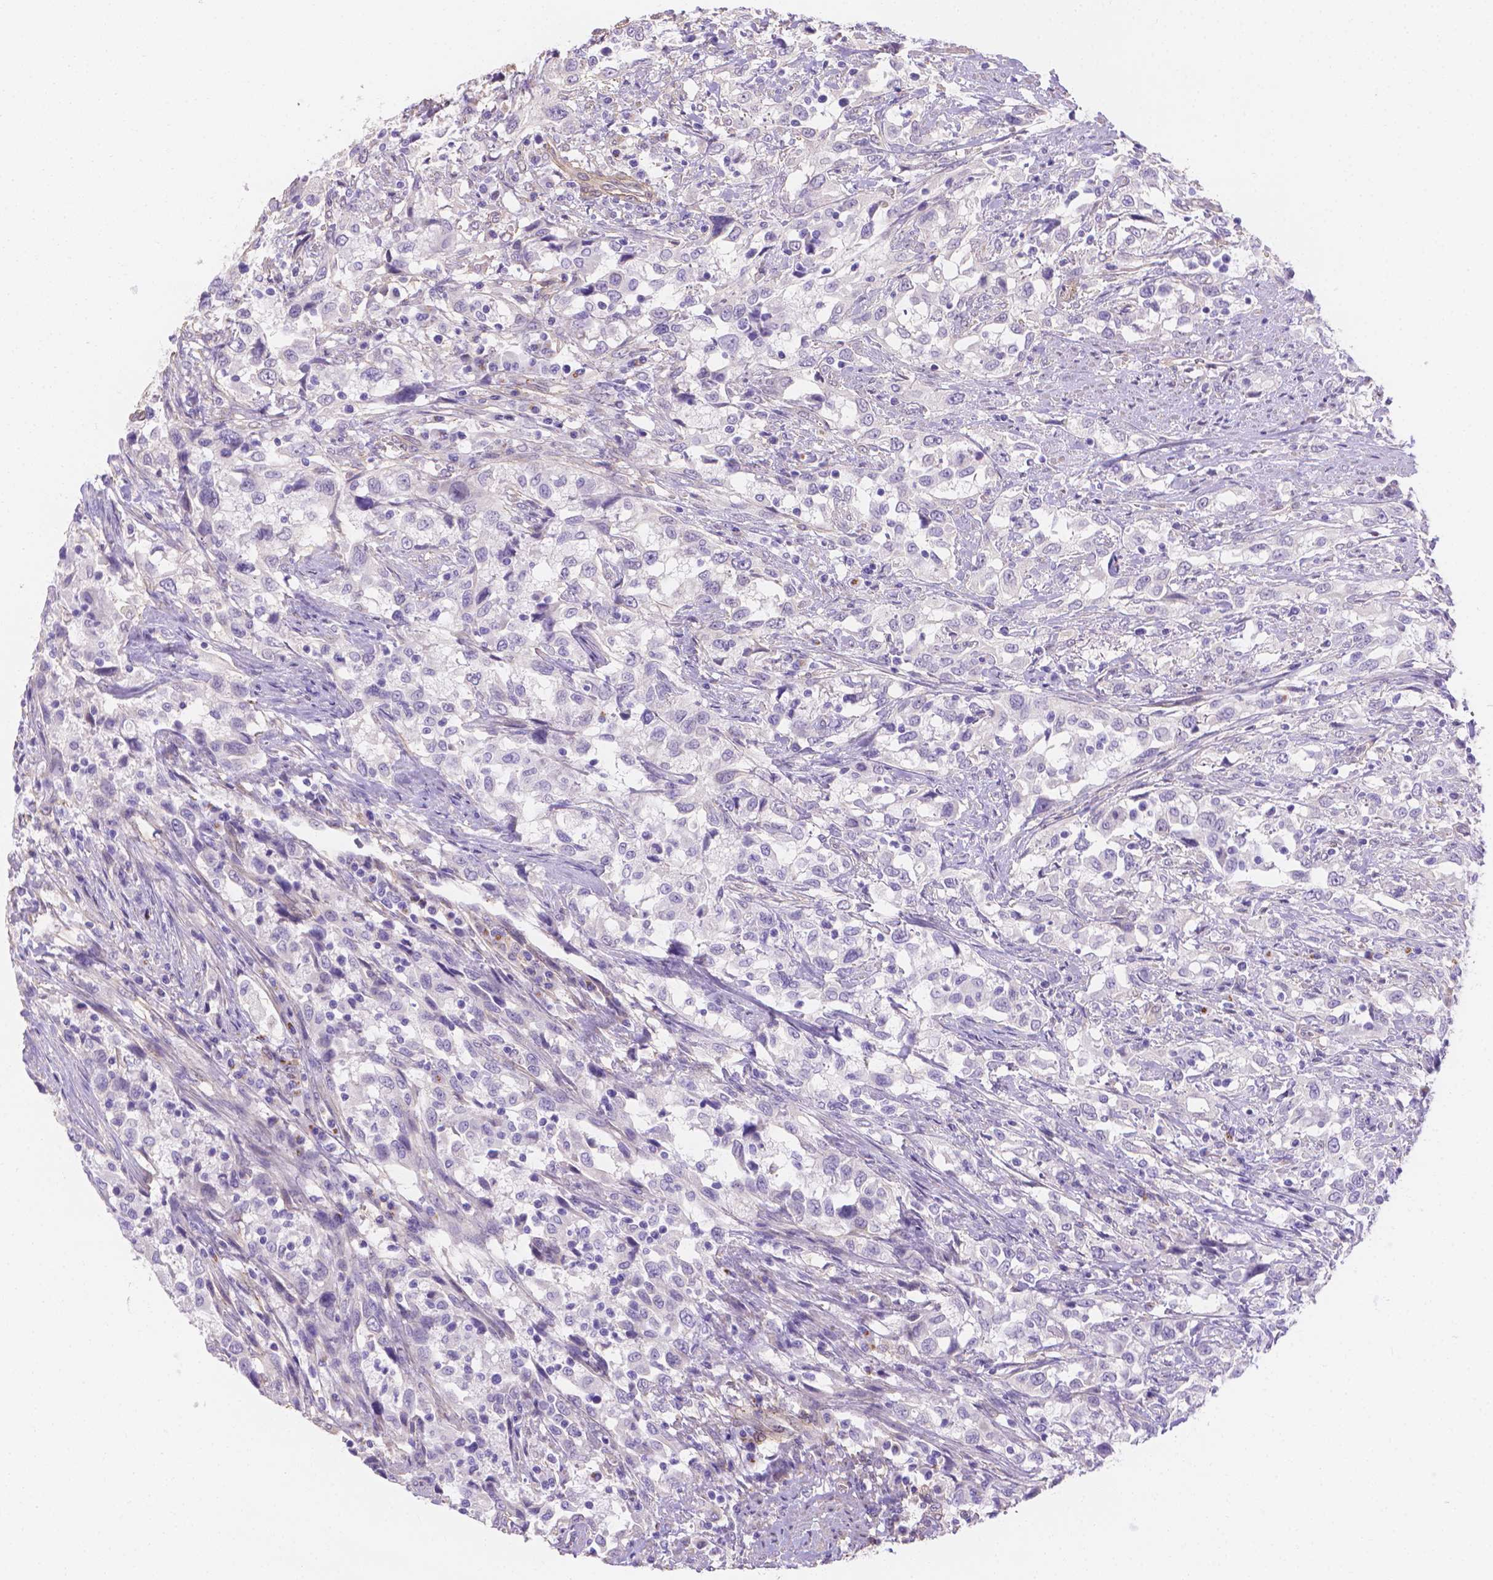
{"staining": {"intensity": "negative", "quantity": "none", "location": "none"}, "tissue": "urothelial cancer", "cell_type": "Tumor cells", "image_type": "cancer", "snomed": [{"axis": "morphology", "description": "Urothelial carcinoma, NOS"}, {"axis": "morphology", "description": "Urothelial carcinoma, High grade"}, {"axis": "topography", "description": "Urinary bladder"}], "caption": "Tumor cells show no significant expression in urothelial carcinoma (high-grade).", "gene": "SLC40A1", "patient": {"sex": "female", "age": 64}}